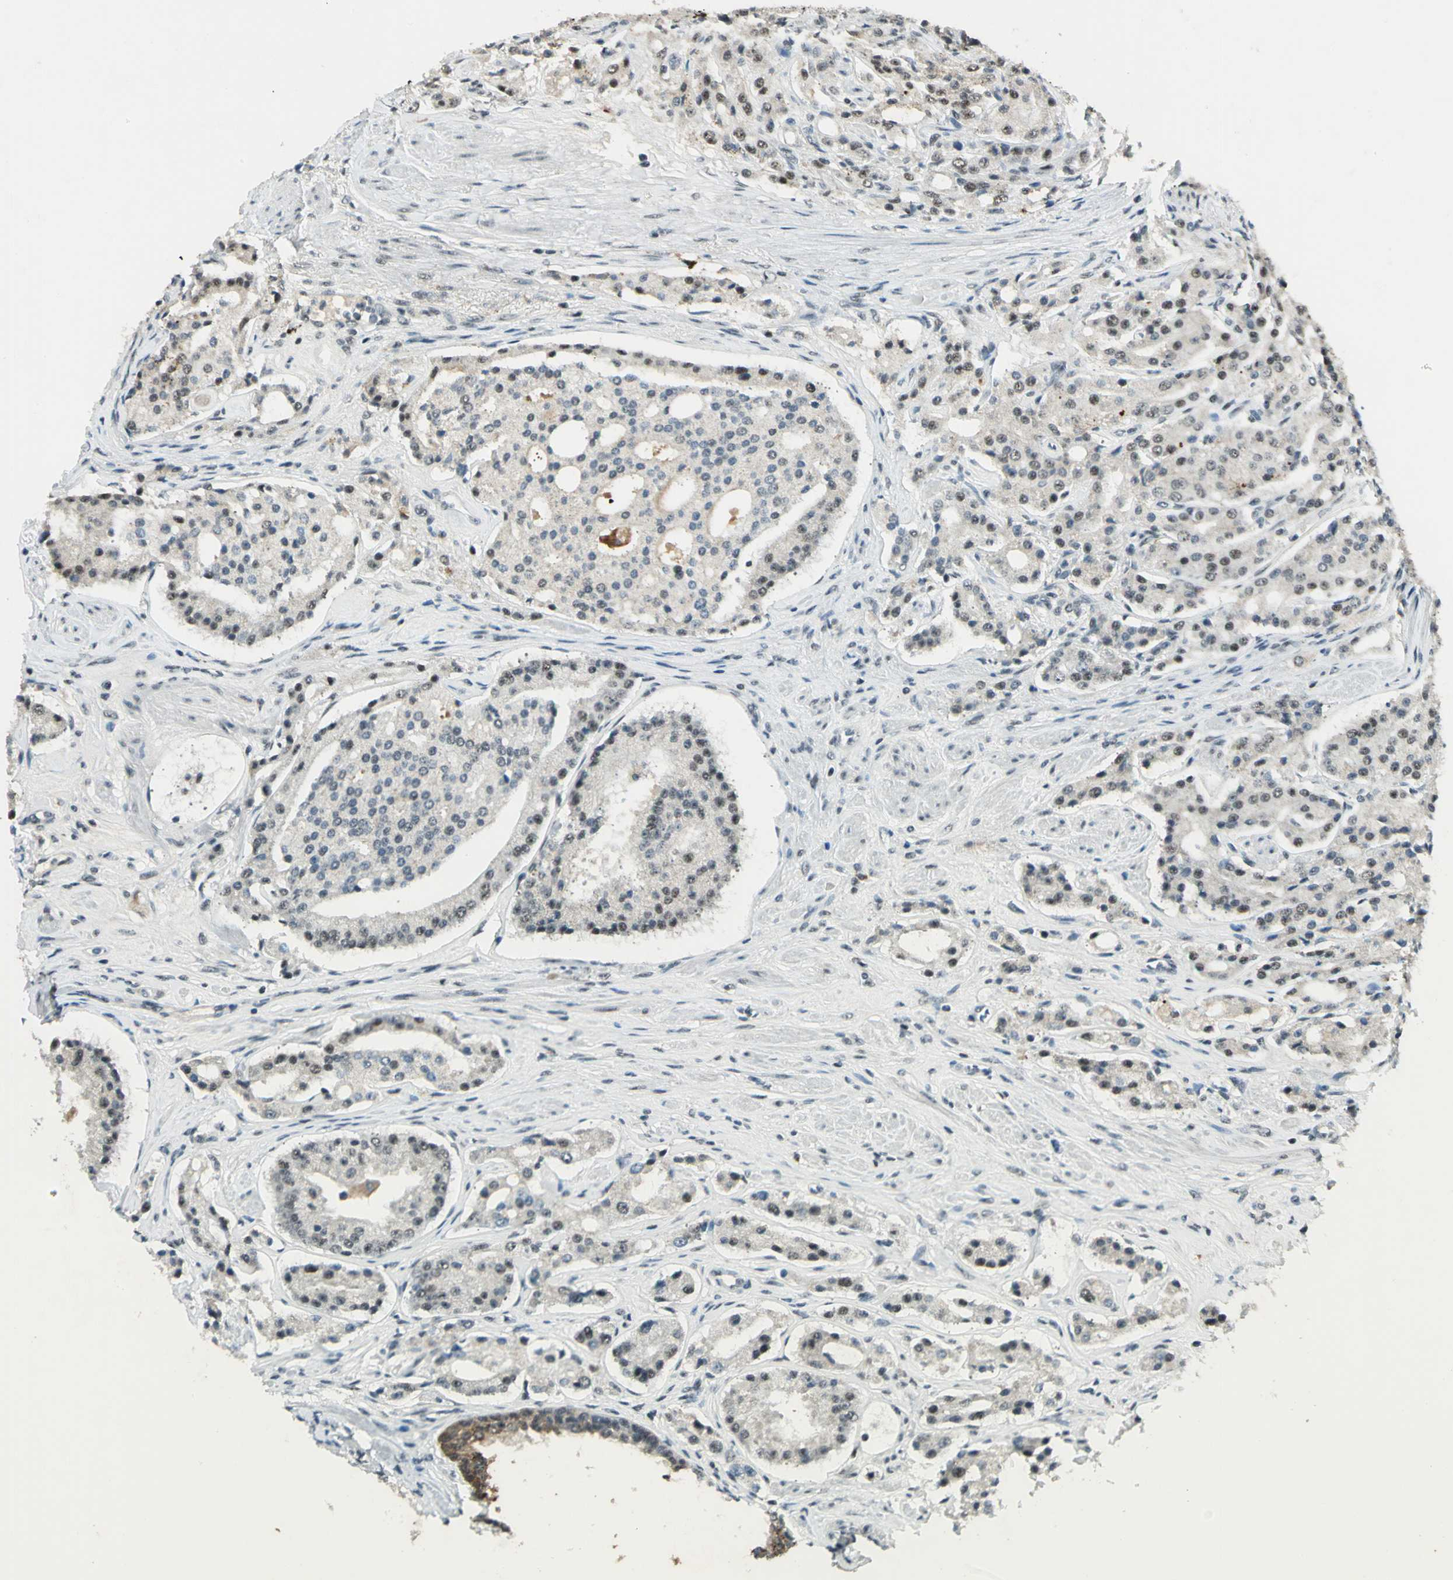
{"staining": {"intensity": "moderate", "quantity": "25%-75%", "location": "nuclear"}, "tissue": "prostate cancer", "cell_type": "Tumor cells", "image_type": "cancer", "snomed": [{"axis": "morphology", "description": "Adenocarcinoma, Medium grade"}, {"axis": "topography", "description": "Prostate"}], "caption": "There is medium levels of moderate nuclear staining in tumor cells of medium-grade adenocarcinoma (prostate), as demonstrated by immunohistochemical staining (brown color).", "gene": "CCNT1", "patient": {"sex": "male", "age": 72}}